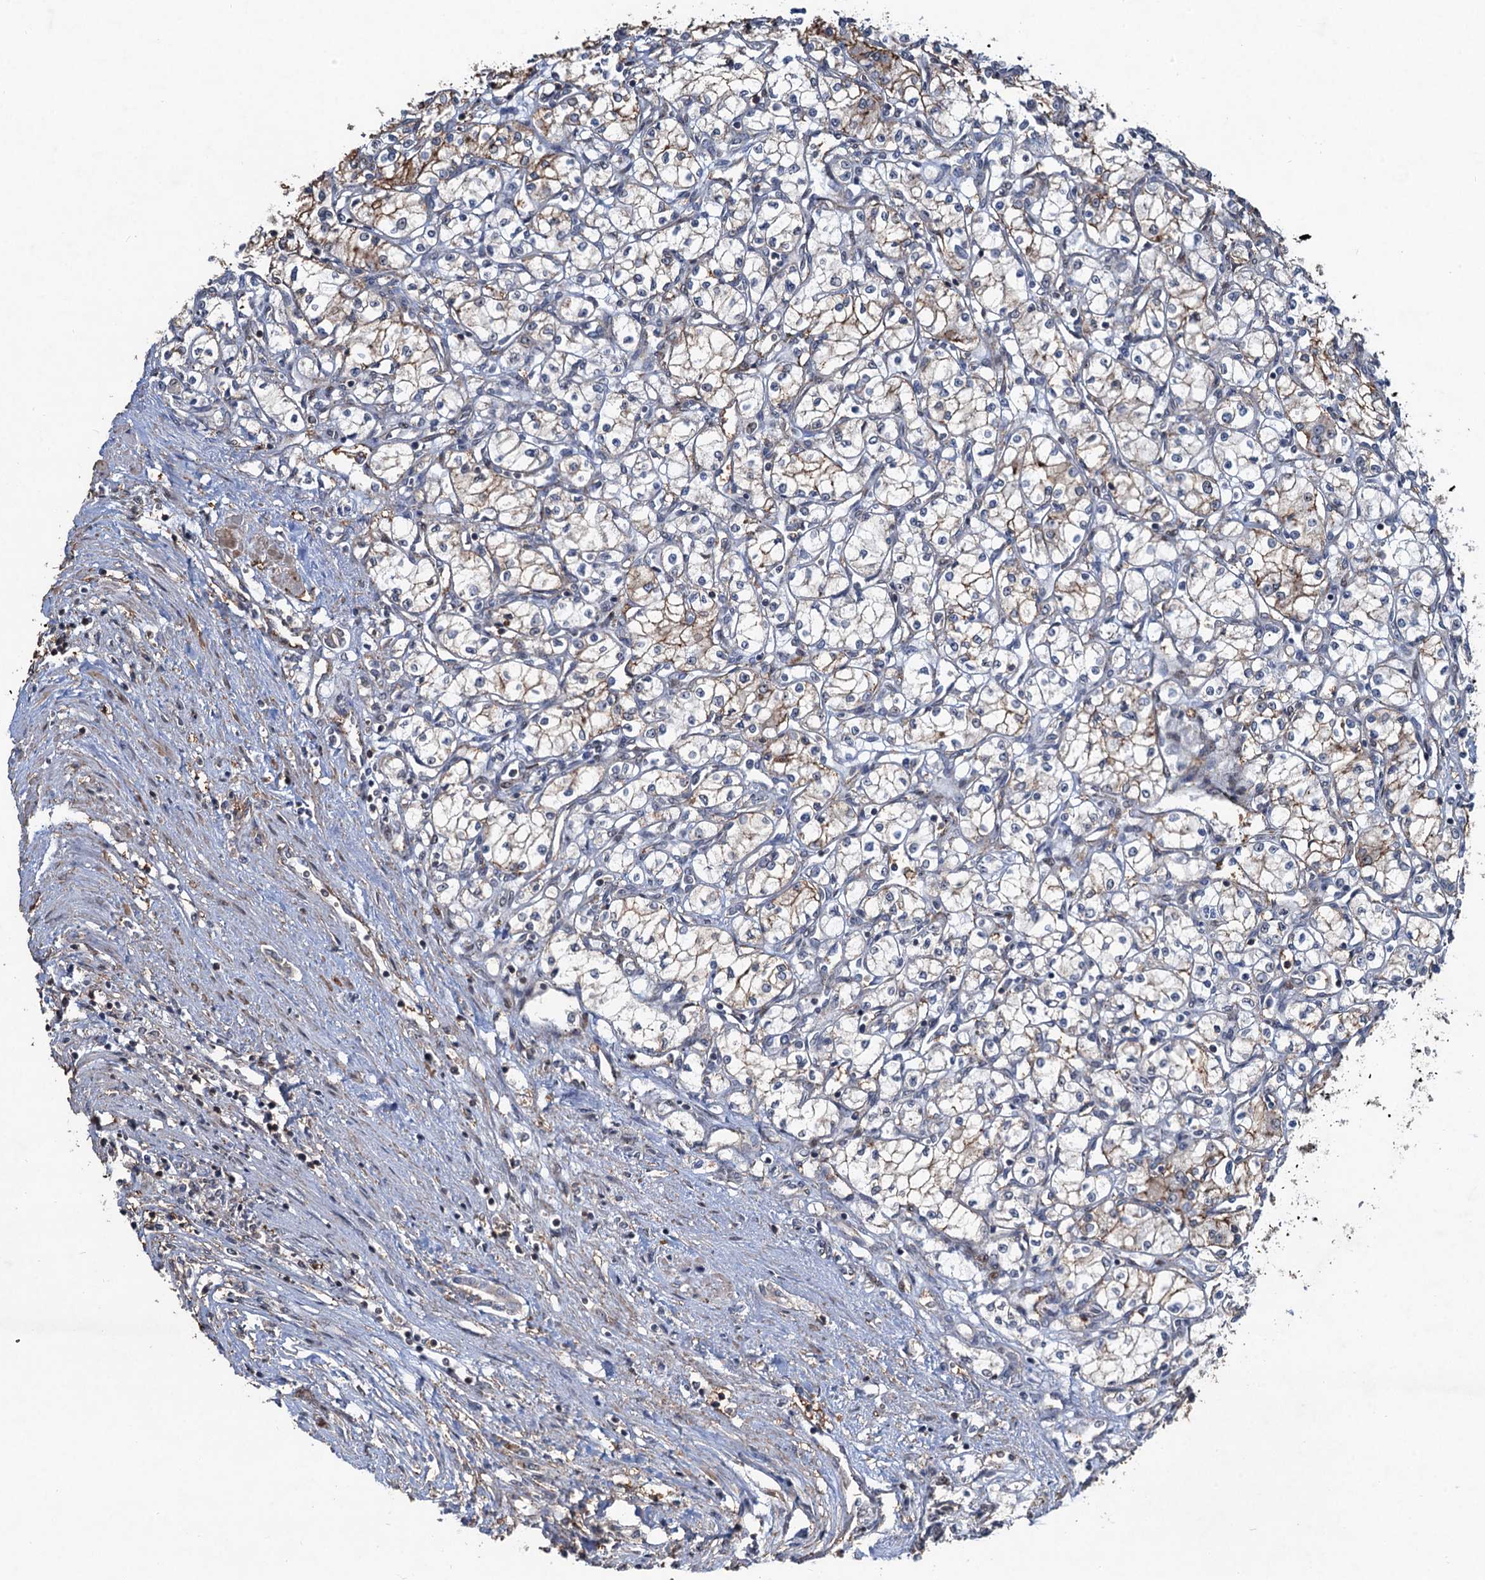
{"staining": {"intensity": "weak", "quantity": "<25%", "location": "cytoplasmic/membranous"}, "tissue": "renal cancer", "cell_type": "Tumor cells", "image_type": "cancer", "snomed": [{"axis": "morphology", "description": "Adenocarcinoma, NOS"}, {"axis": "topography", "description": "Kidney"}], "caption": "A high-resolution photomicrograph shows immunohistochemistry (IHC) staining of renal cancer (adenocarcinoma), which shows no significant positivity in tumor cells. The staining is performed using DAB (3,3'-diaminobenzidine) brown chromogen with nuclei counter-stained in using hematoxylin.", "gene": "TMA16", "patient": {"sex": "male", "age": 59}}